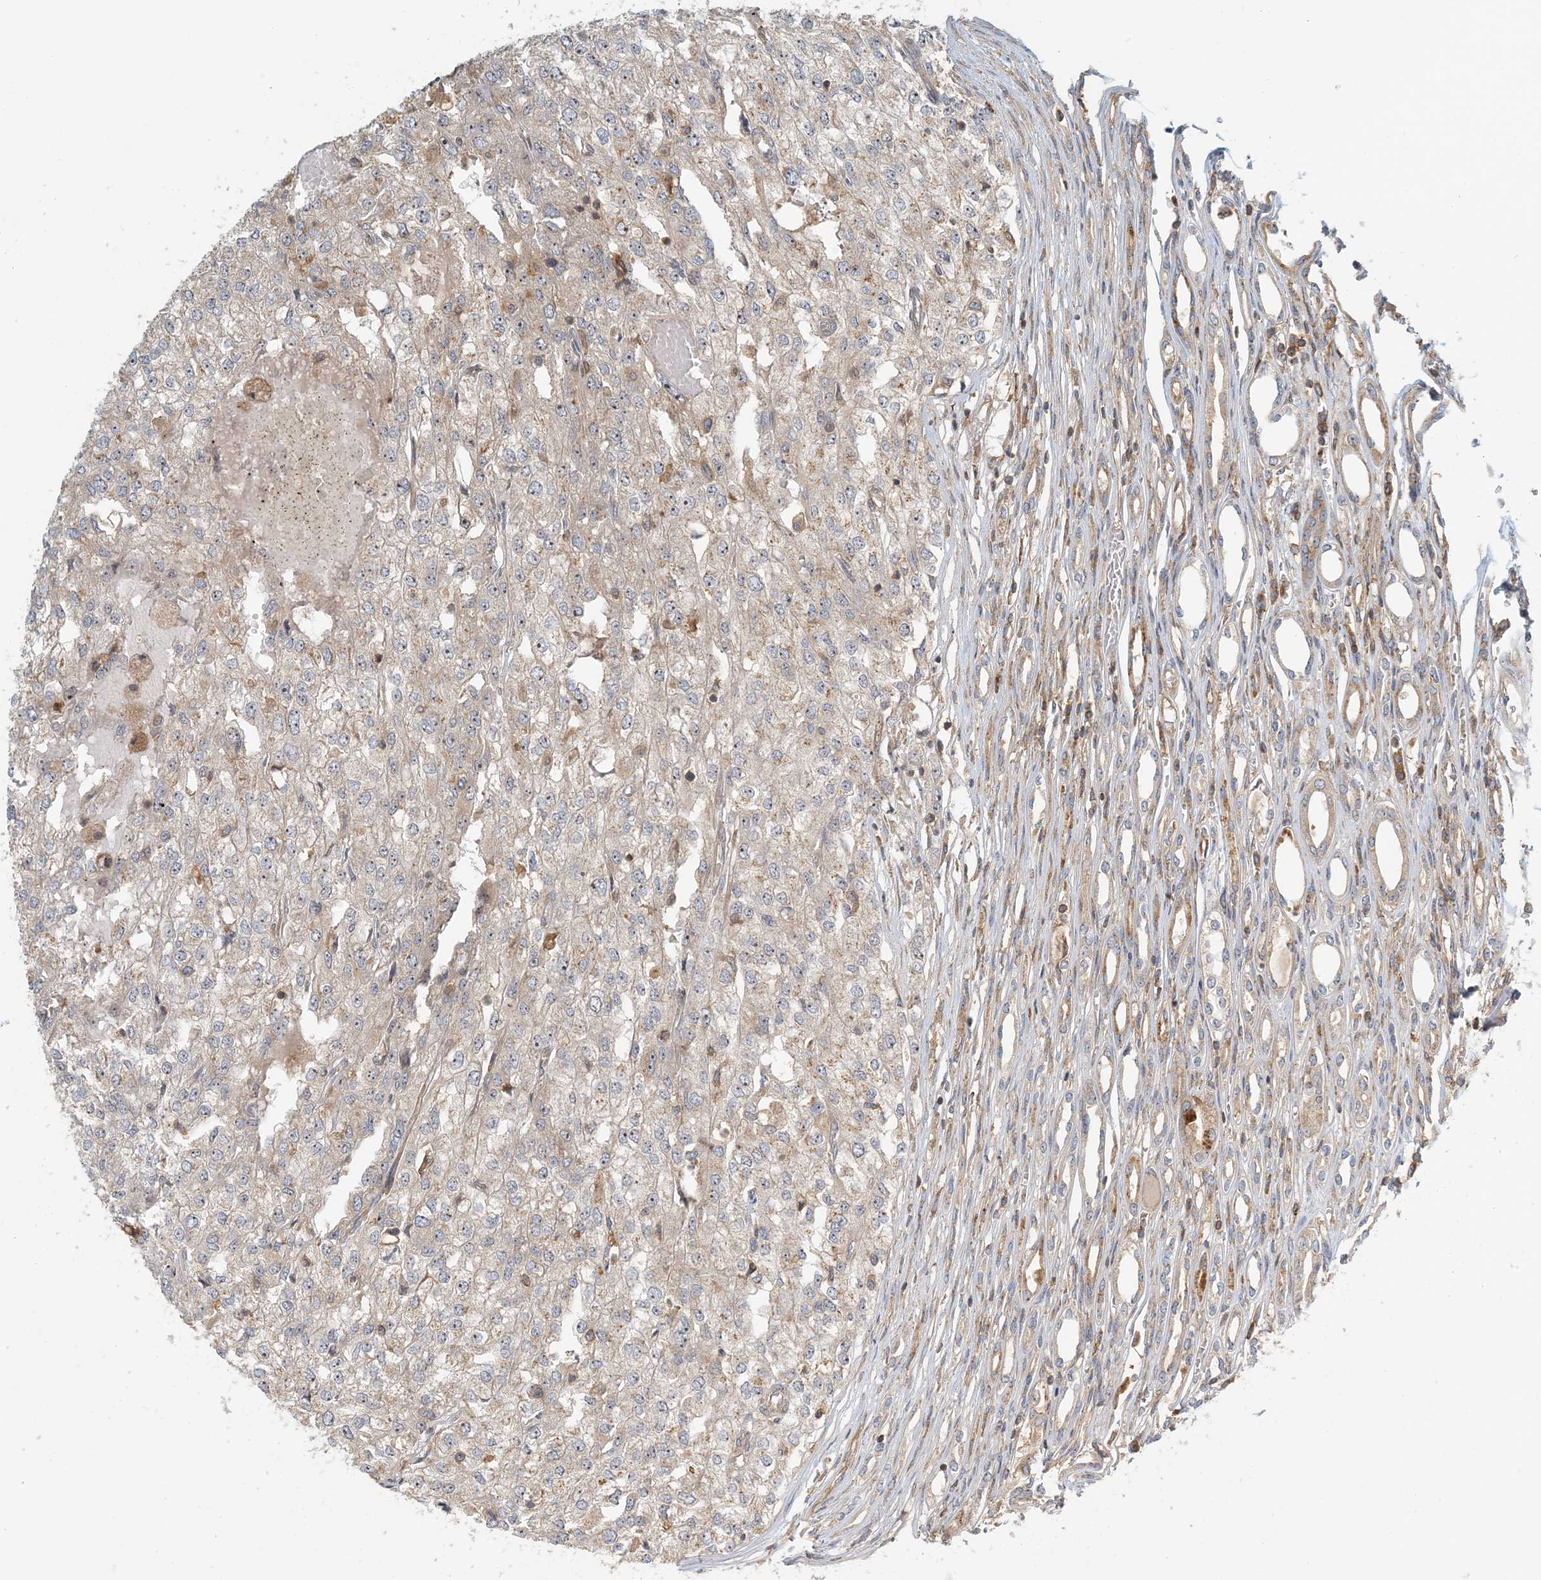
{"staining": {"intensity": "negative", "quantity": "none", "location": "none"}, "tissue": "renal cancer", "cell_type": "Tumor cells", "image_type": "cancer", "snomed": [{"axis": "morphology", "description": "Adenocarcinoma, NOS"}, {"axis": "topography", "description": "Kidney"}], "caption": "A micrograph of human adenocarcinoma (renal) is negative for staining in tumor cells.", "gene": "COLEC11", "patient": {"sex": "female", "age": 54}}